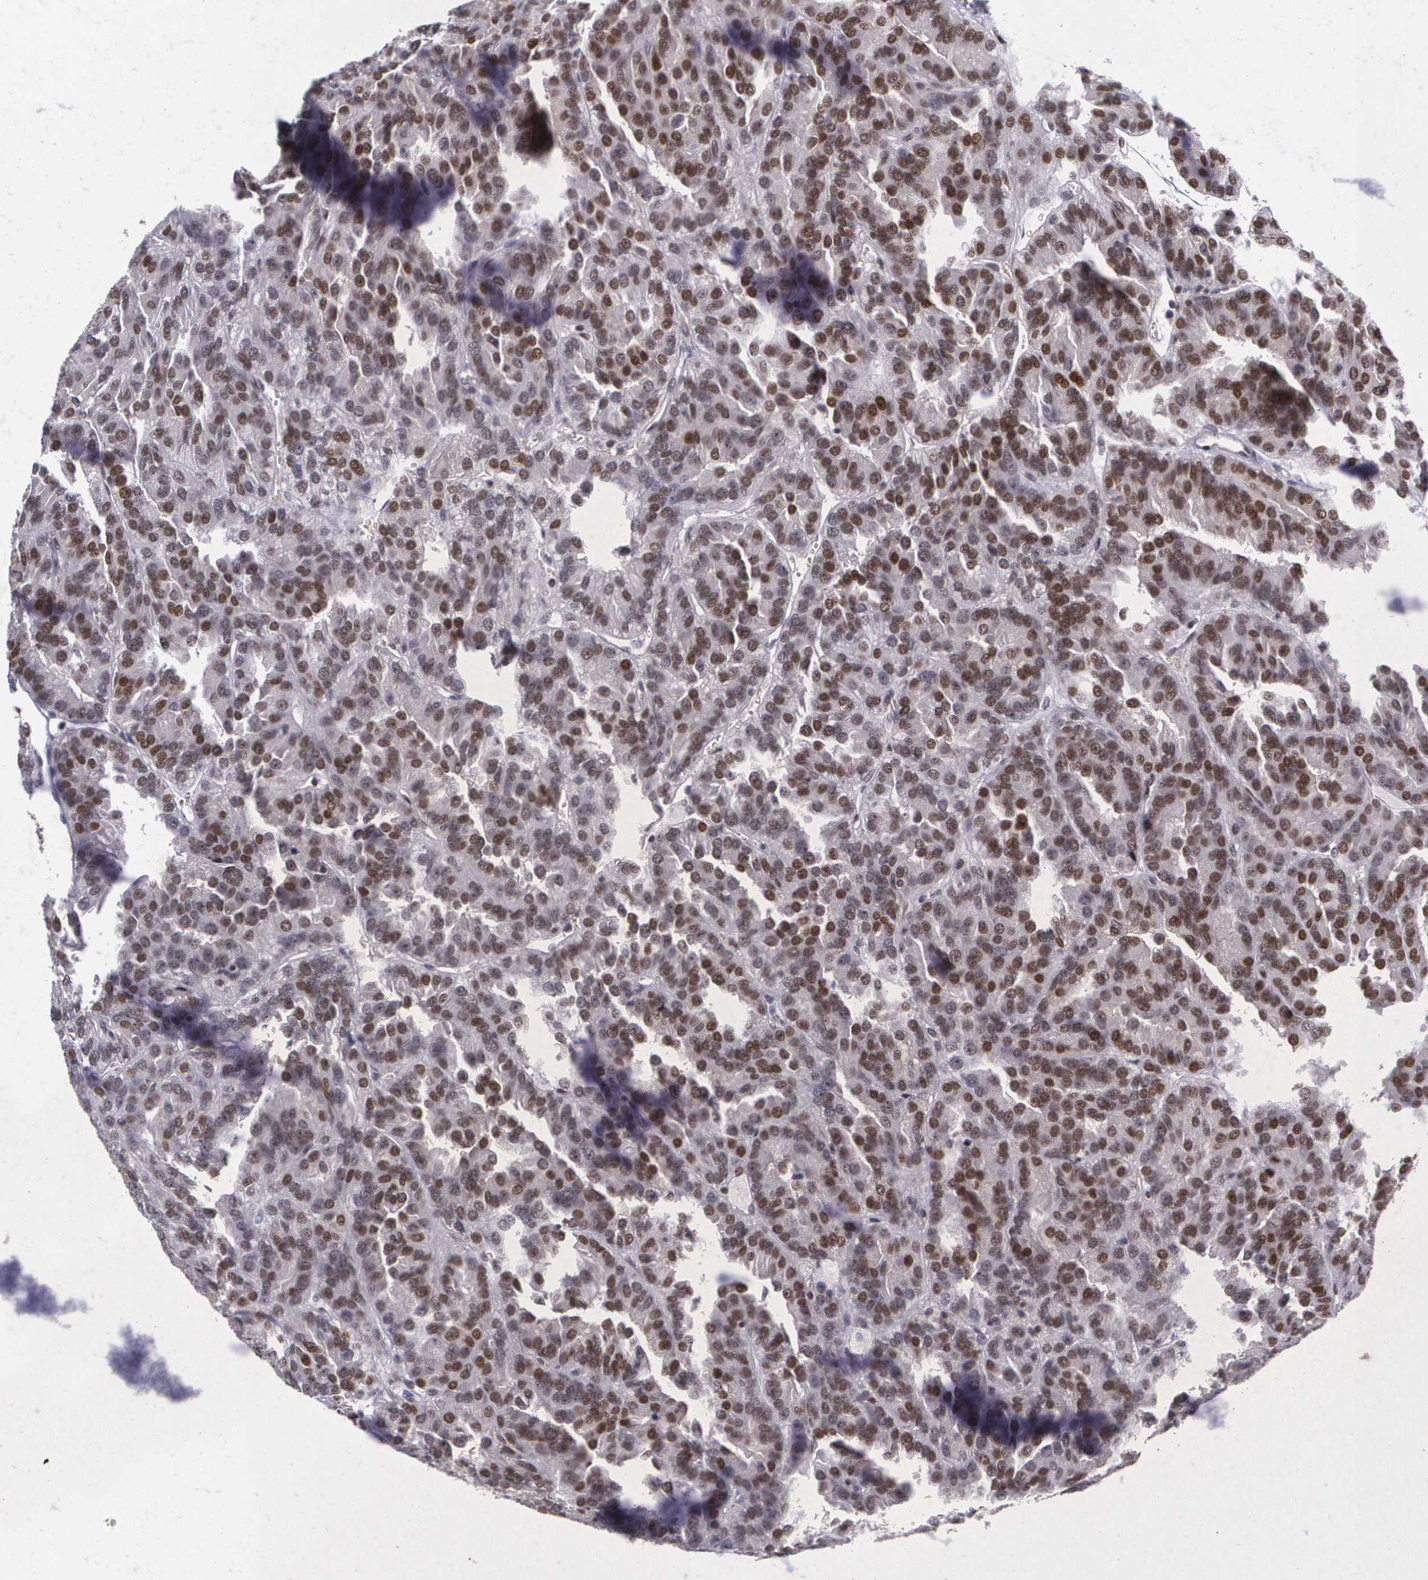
{"staining": {"intensity": "strong", "quantity": "25%-75%", "location": "nuclear"}, "tissue": "renal cancer", "cell_type": "Tumor cells", "image_type": "cancer", "snomed": [{"axis": "morphology", "description": "Adenocarcinoma, NOS"}, {"axis": "topography", "description": "Kidney"}], "caption": "A brown stain shows strong nuclear expression of a protein in human adenocarcinoma (renal) tumor cells.", "gene": "MGMT", "patient": {"sex": "male", "age": 46}}